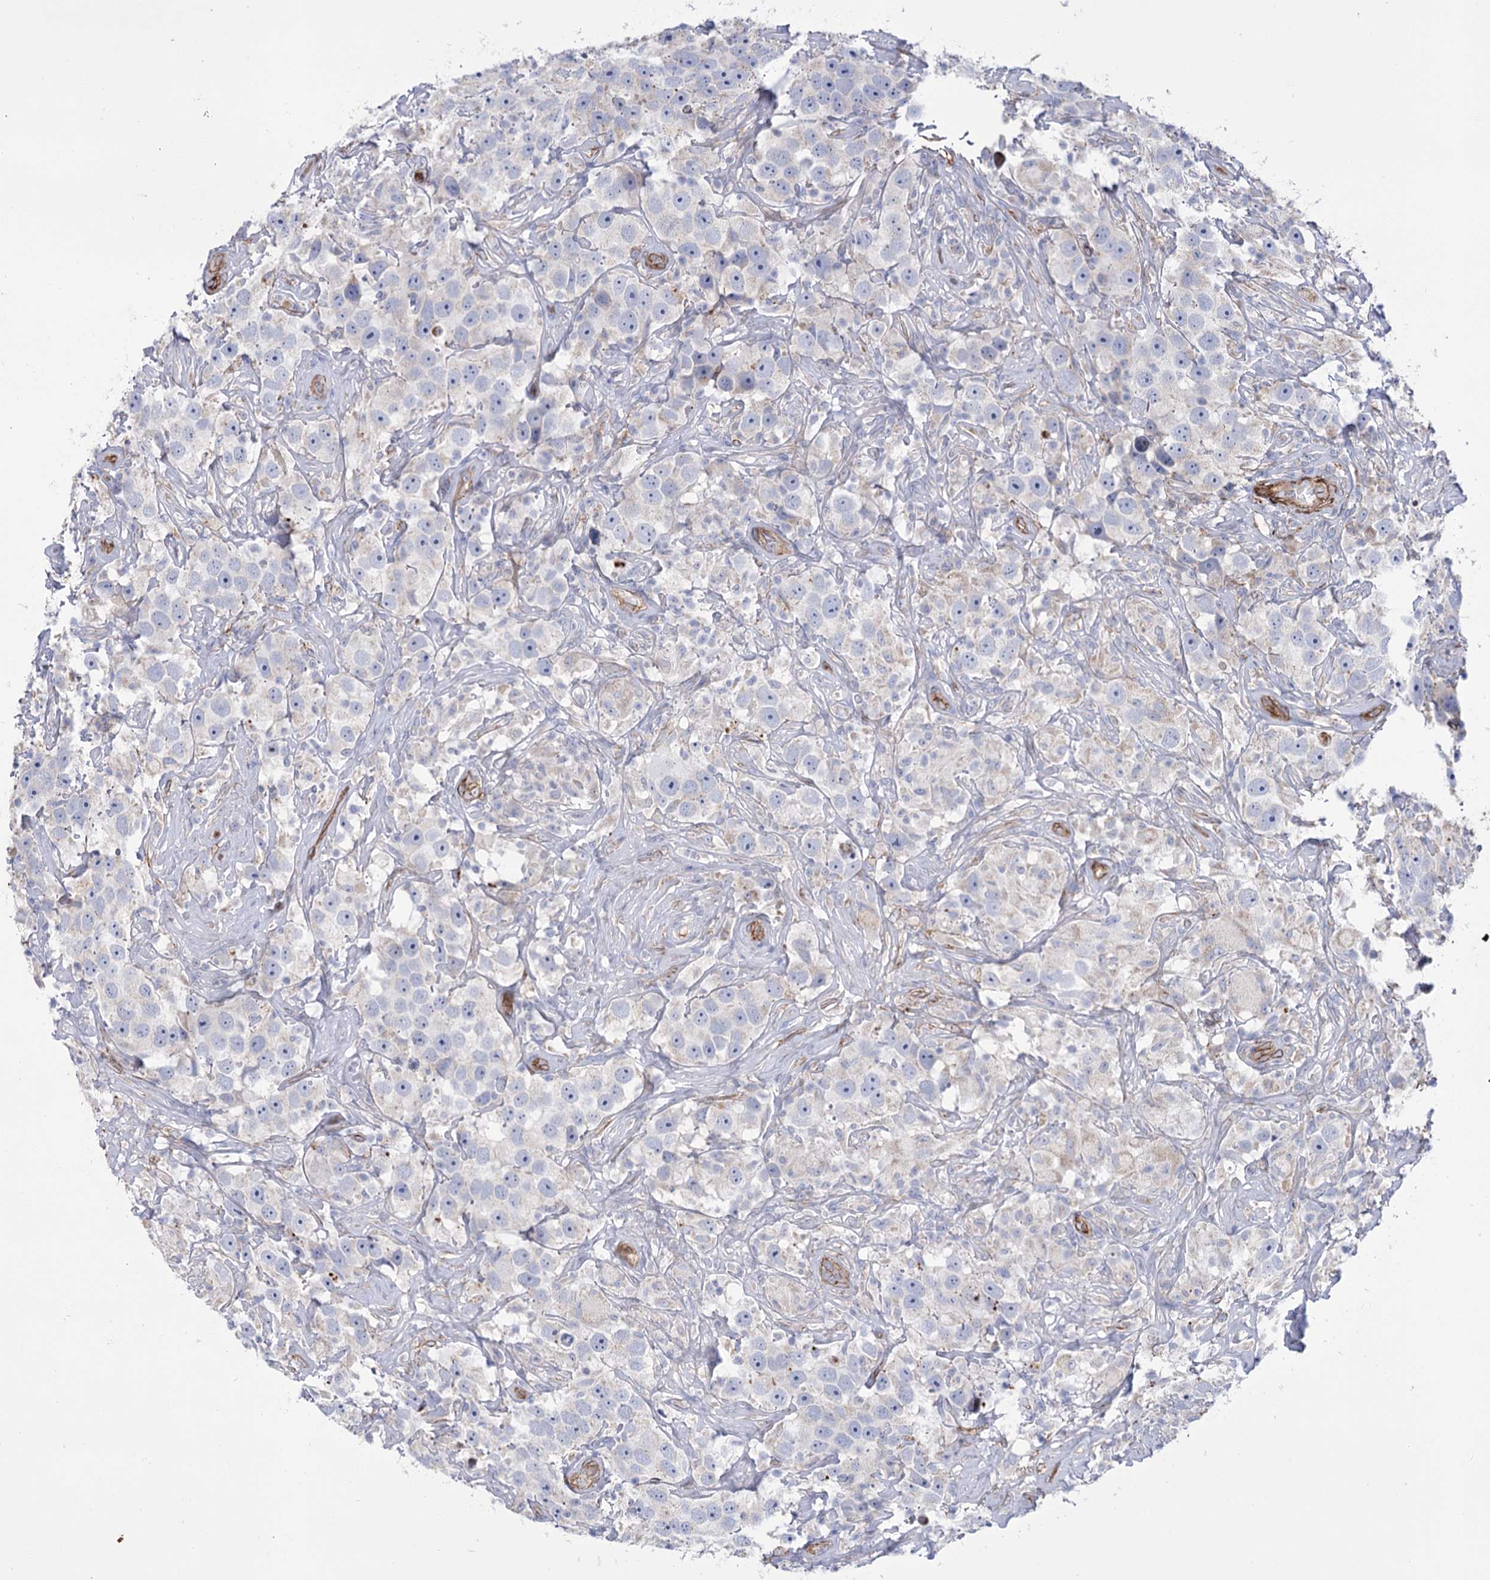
{"staining": {"intensity": "negative", "quantity": "none", "location": "none"}, "tissue": "testis cancer", "cell_type": "Tumor cells", "image_type": "cancer", "snomed": [{"axis": "morphology", "description": "Seminoma, NOS"}, {"axis": "topography", "description": "Testis"}], "caption": "Immunohistochemistry of human testis seminoma demonstrates no staining in tumor cells.", "gene": "TMEM164", "patient": {"sex": "male", "age": 49}}